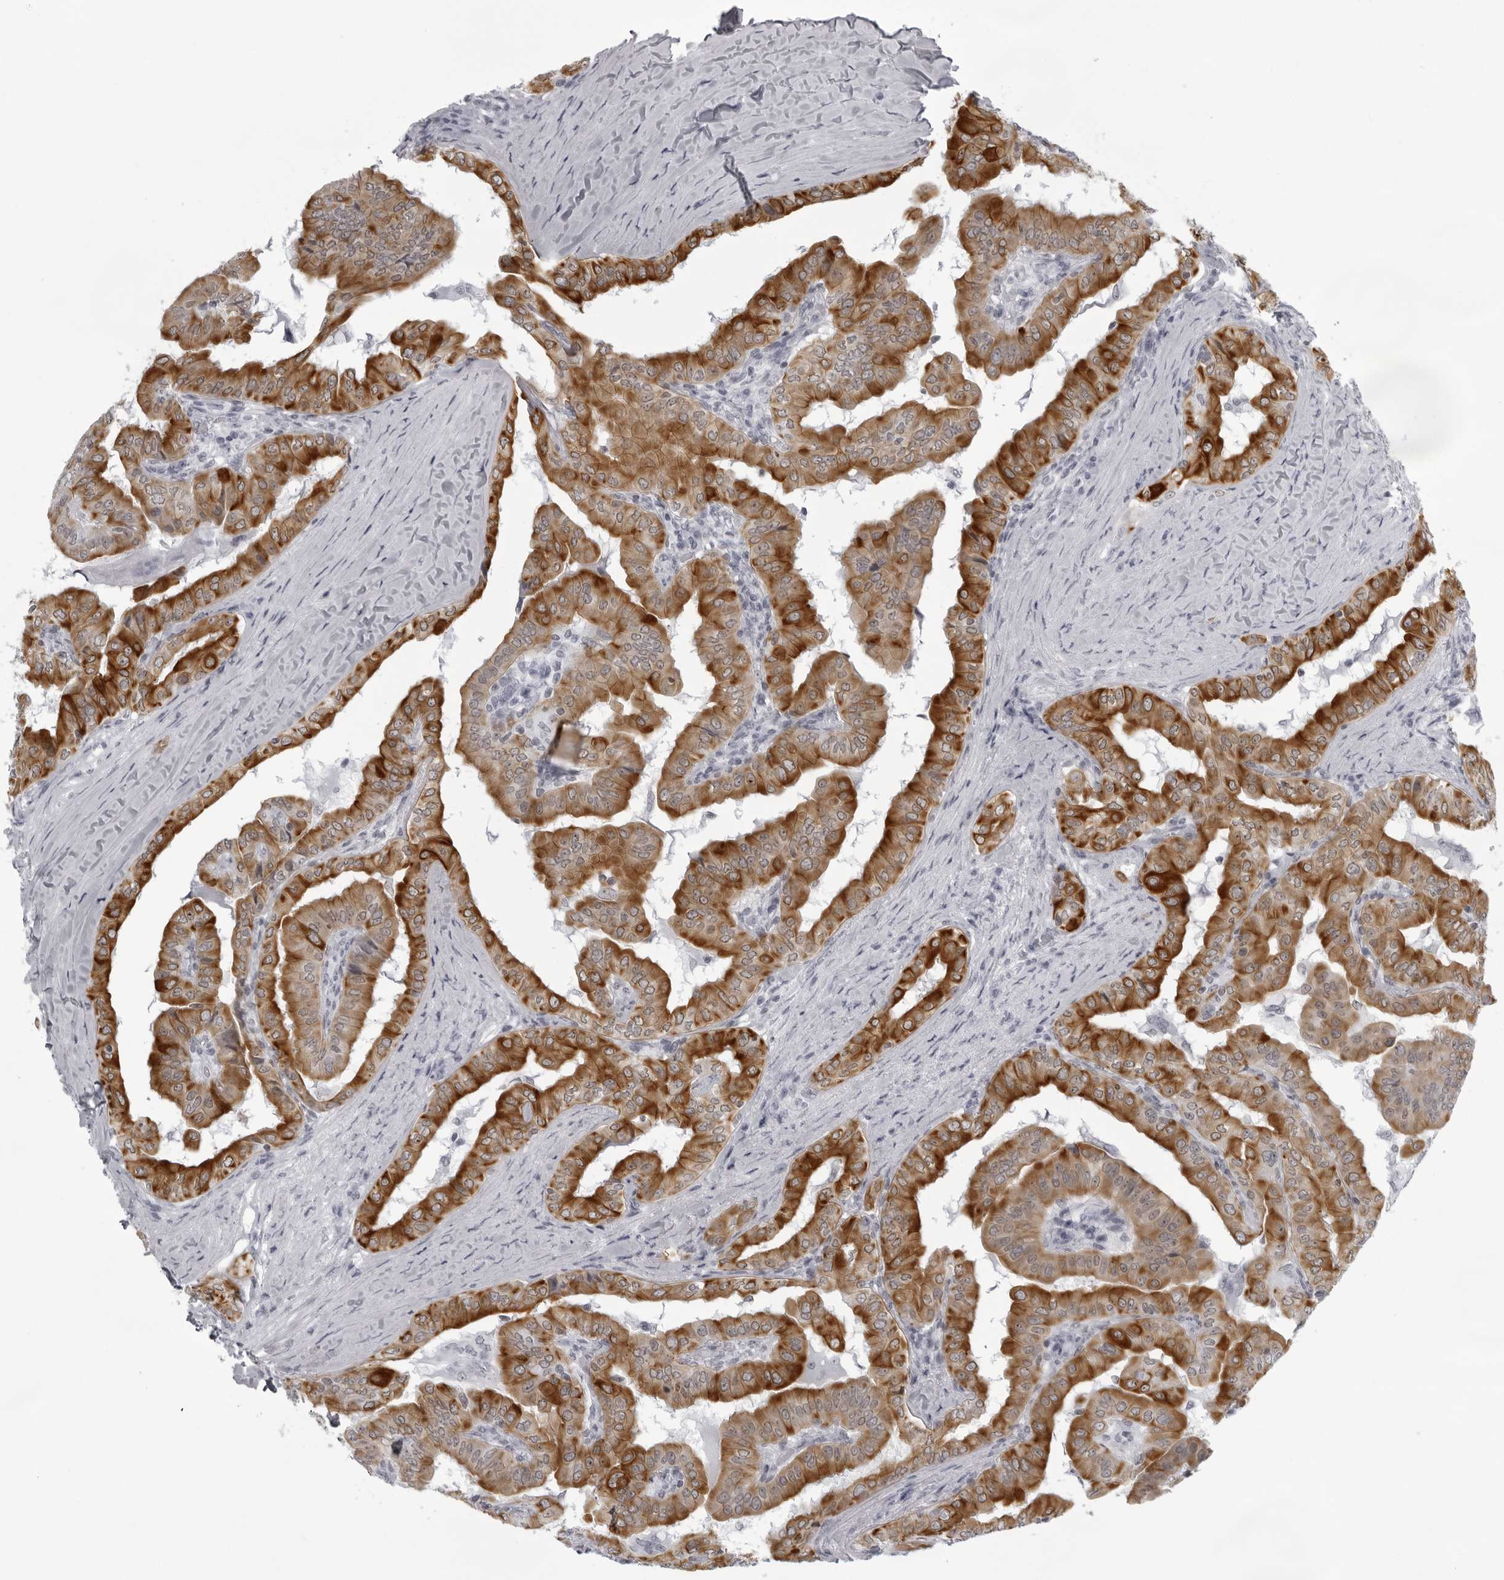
{"staining": {"intensity": "strong", "quantity": ">75%", "location": "cytoplasmic/membranous"}, "tissue": "thyroid cancer", "cell_type": "Tumor cells", "image_type": "cancer", "snomed": [{"axis": "morphology", "description": "Papillary adenocarcinoma, NOS"}, {"axis": "topography", "description": "Thyroid gland"}], "caption": "Immunohistochemistry histopathology image of thyroid papillary adenocarcinoma stained for a protein (brown), which displays high levels of strong cytoplasmic/membranous expression in approximately >75% of tumor cells.", "gene": "UROD", "patient": {"sex": "male", "age": 33}}